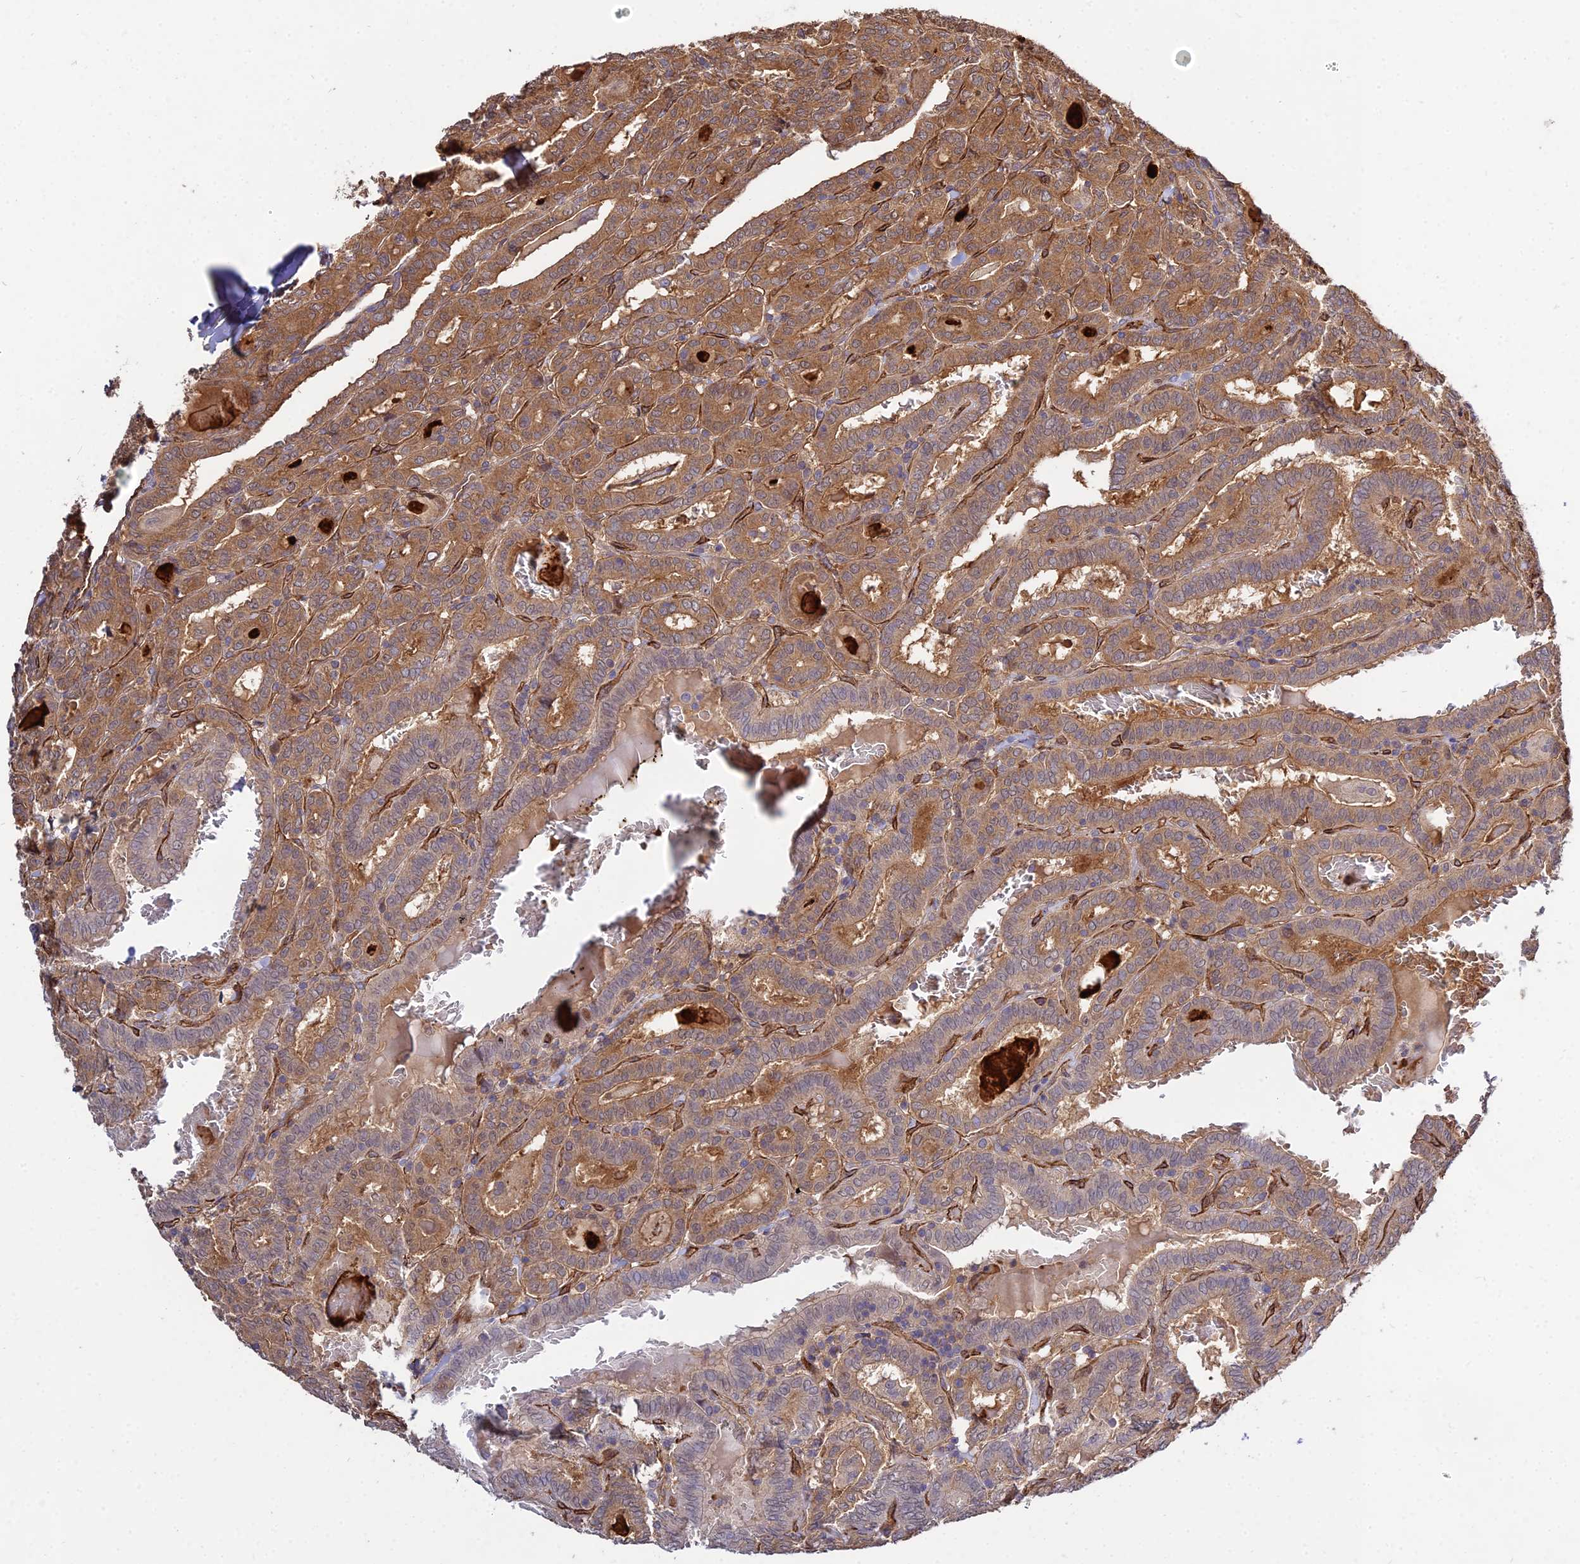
{"staining": {"intensity": "moderate", "quantity": ">75%", "location": "cytoplasmic/membranous"}, "tissue": "thyroid cancer", "cell_type": "Tumor cells", "image_type": "cancer", "snomed": [{"axis": "morphology", "description": "Papillary adenocarcinoma, NOS"}, {"axis": "topography", "description": "Thyroid gland"}], "caption": "Immunohistochemical staining of human thyroid cancer (papillary adenocarcinoma) shows medium levels of moderate cytoplasmic/membranous protein positivity in about >75% of tumor cells. The staining was performed using DAB, with brown indicating positive protein expression. Nuclei are stained blue with hematoxylin.", "gene": "GRTP1", "patient": {"sex": "female", "age": 72}}